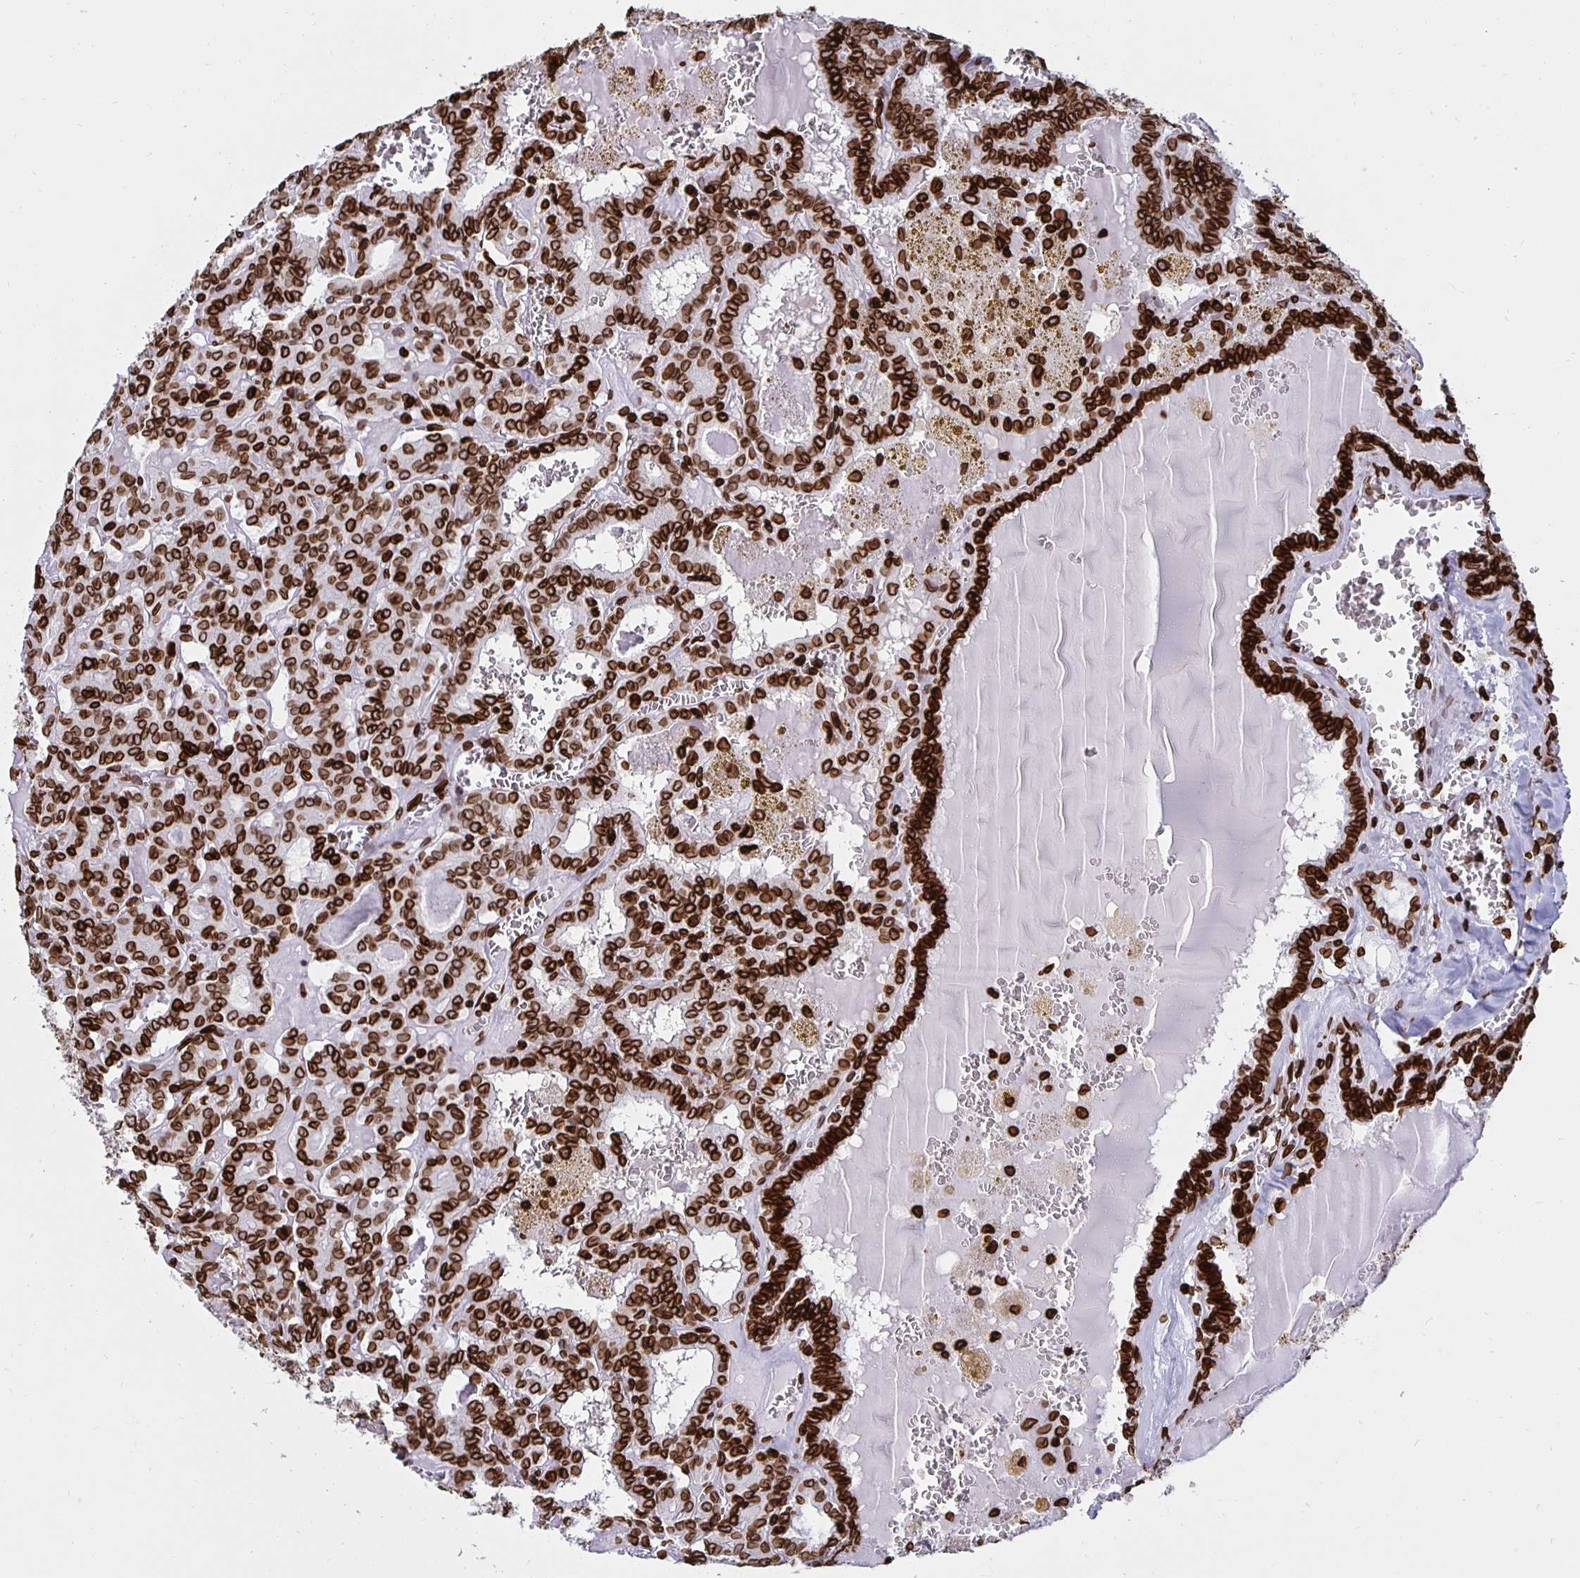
{"staining": {"intensity": "strong", "quantity": ">75%", "location": "cytoplasmic/membranous,nuclear"}, "tissue": "thyroid cancer", "cell_type": "Tumor cells", "image_type": "cancer", "snomed": [{"axis": "morphology", "description": "Papillary adenocarcinoma, NOS"}, {"axis": "topography", "description": "Thyroid gland"}], "caption": "Thyroid papillary adenocarcinoma stained with a brown dye shows strong cytoplasmic/membranous and nuclear positive positivity in approximately >75% of tumor cells.", "gene": "LMNB1", "patient": {"sex": "female", "age": 39}}